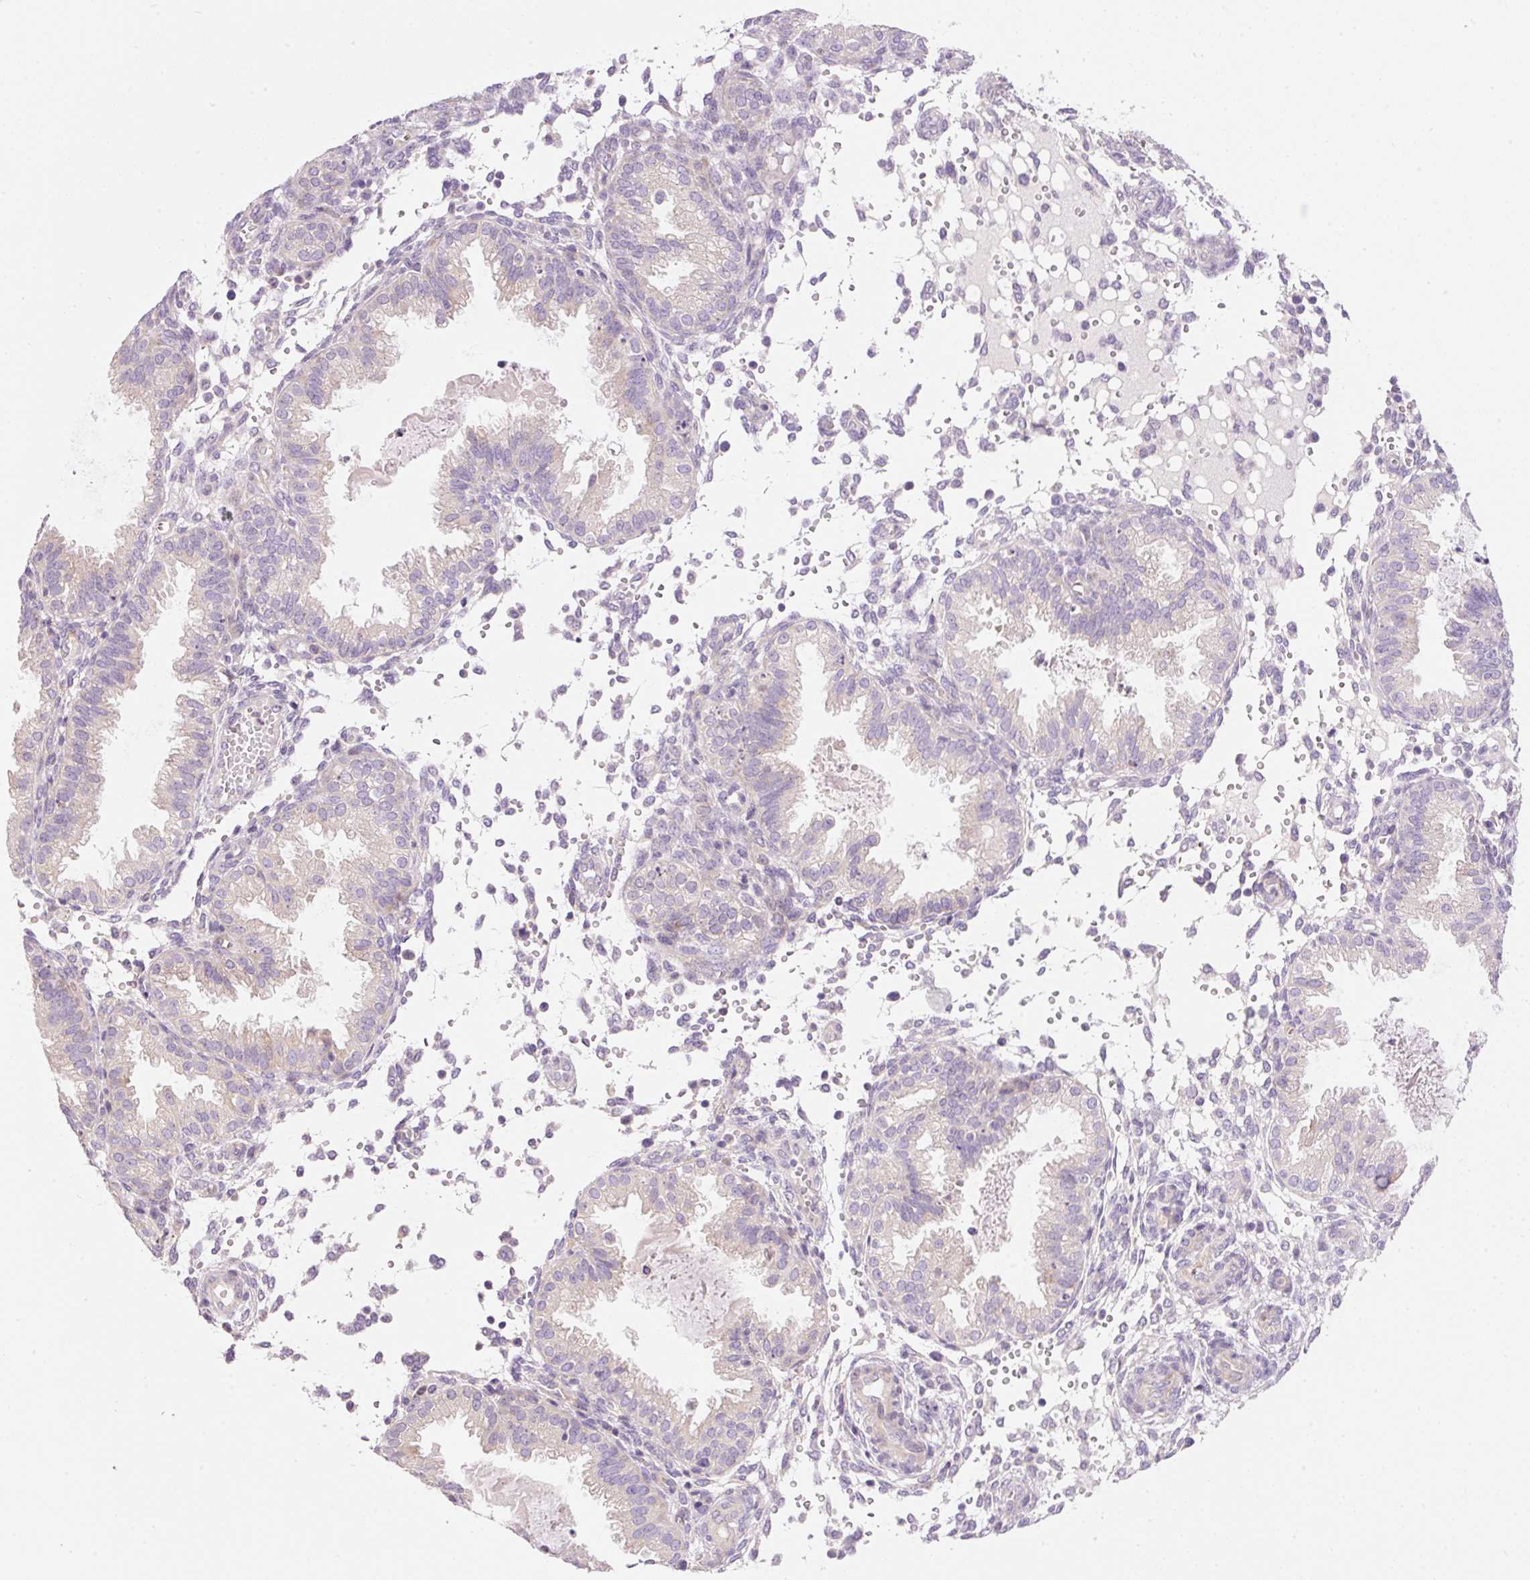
{"staining": {"intensity": "negative", "quantity": "none", "location": "none"}, "tissue": "endometrium", "cell_type": "Cells in endometrial stroma", "image_type": "normal", "snomed": [{"axis": "morphology", "description": "Normal tissue, NOS"}, {"axis": "topography", "description": "Endometrium"}], "caption": "Endometrium stained for a protein using immunohistochemistry reveals no positivity cells in endometrial stroma.", "gene": "PNPLA5", "patient": {"sex": "female", "age": 33}}